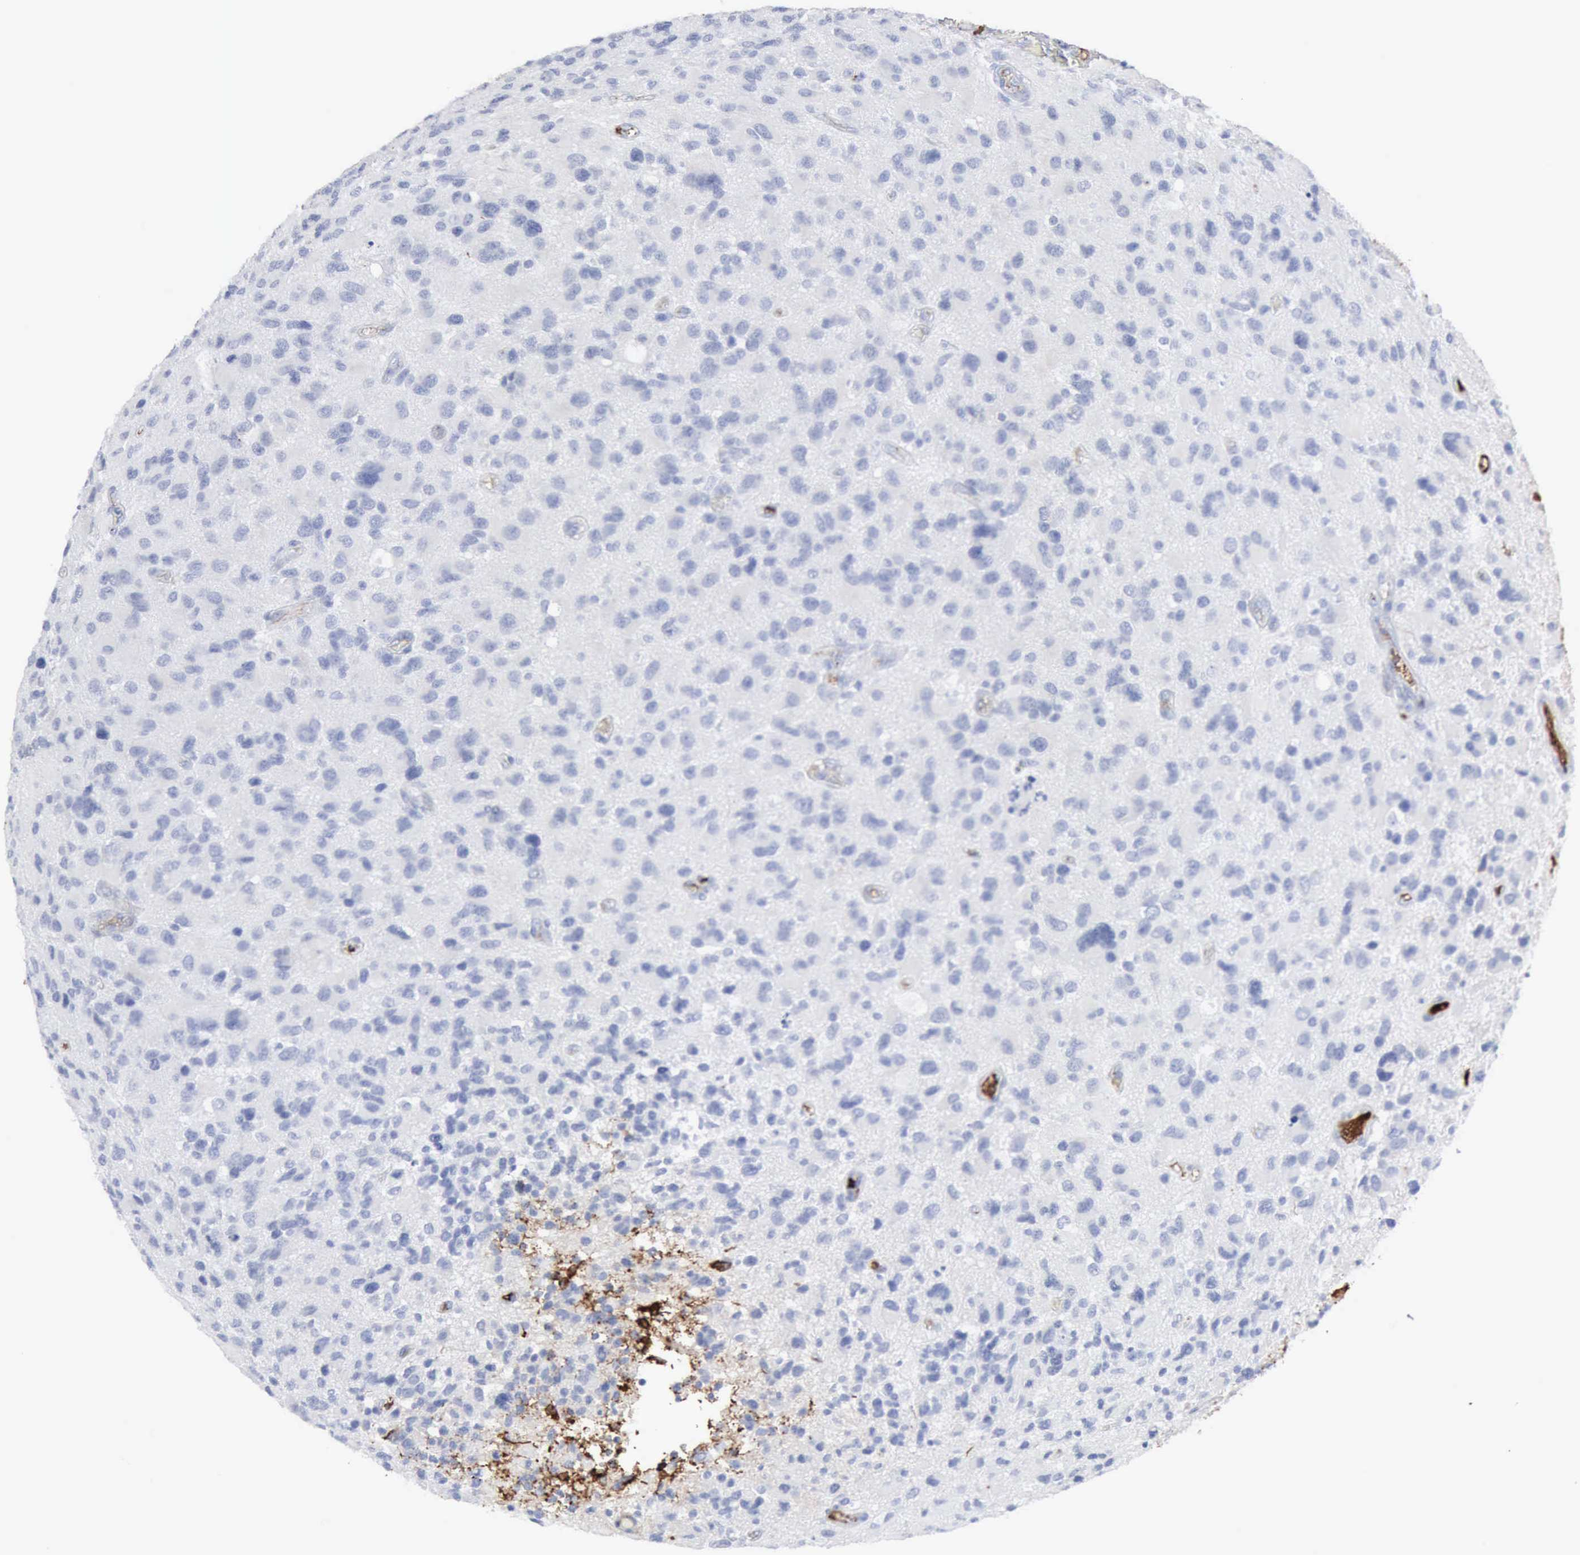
{"staining": {"intensity": "negative", "quantity": "none", "location": "none"}, "tissue": "glioma", "cell_type": "Tumor cells", "image_type": "cancer", "snomed": [{"axis": "morphology", "description": "Glioma, malignant, High grade"}, {"axis": "topography", "description": "Brain"}], "caption": "A high-resolution micrograph shows immunohistochemistry staining of glioma, which demonstrates no significant expression in tumor cells.", "gene": "C4BPA", "patient": {"sex": "male", "age": 69}}